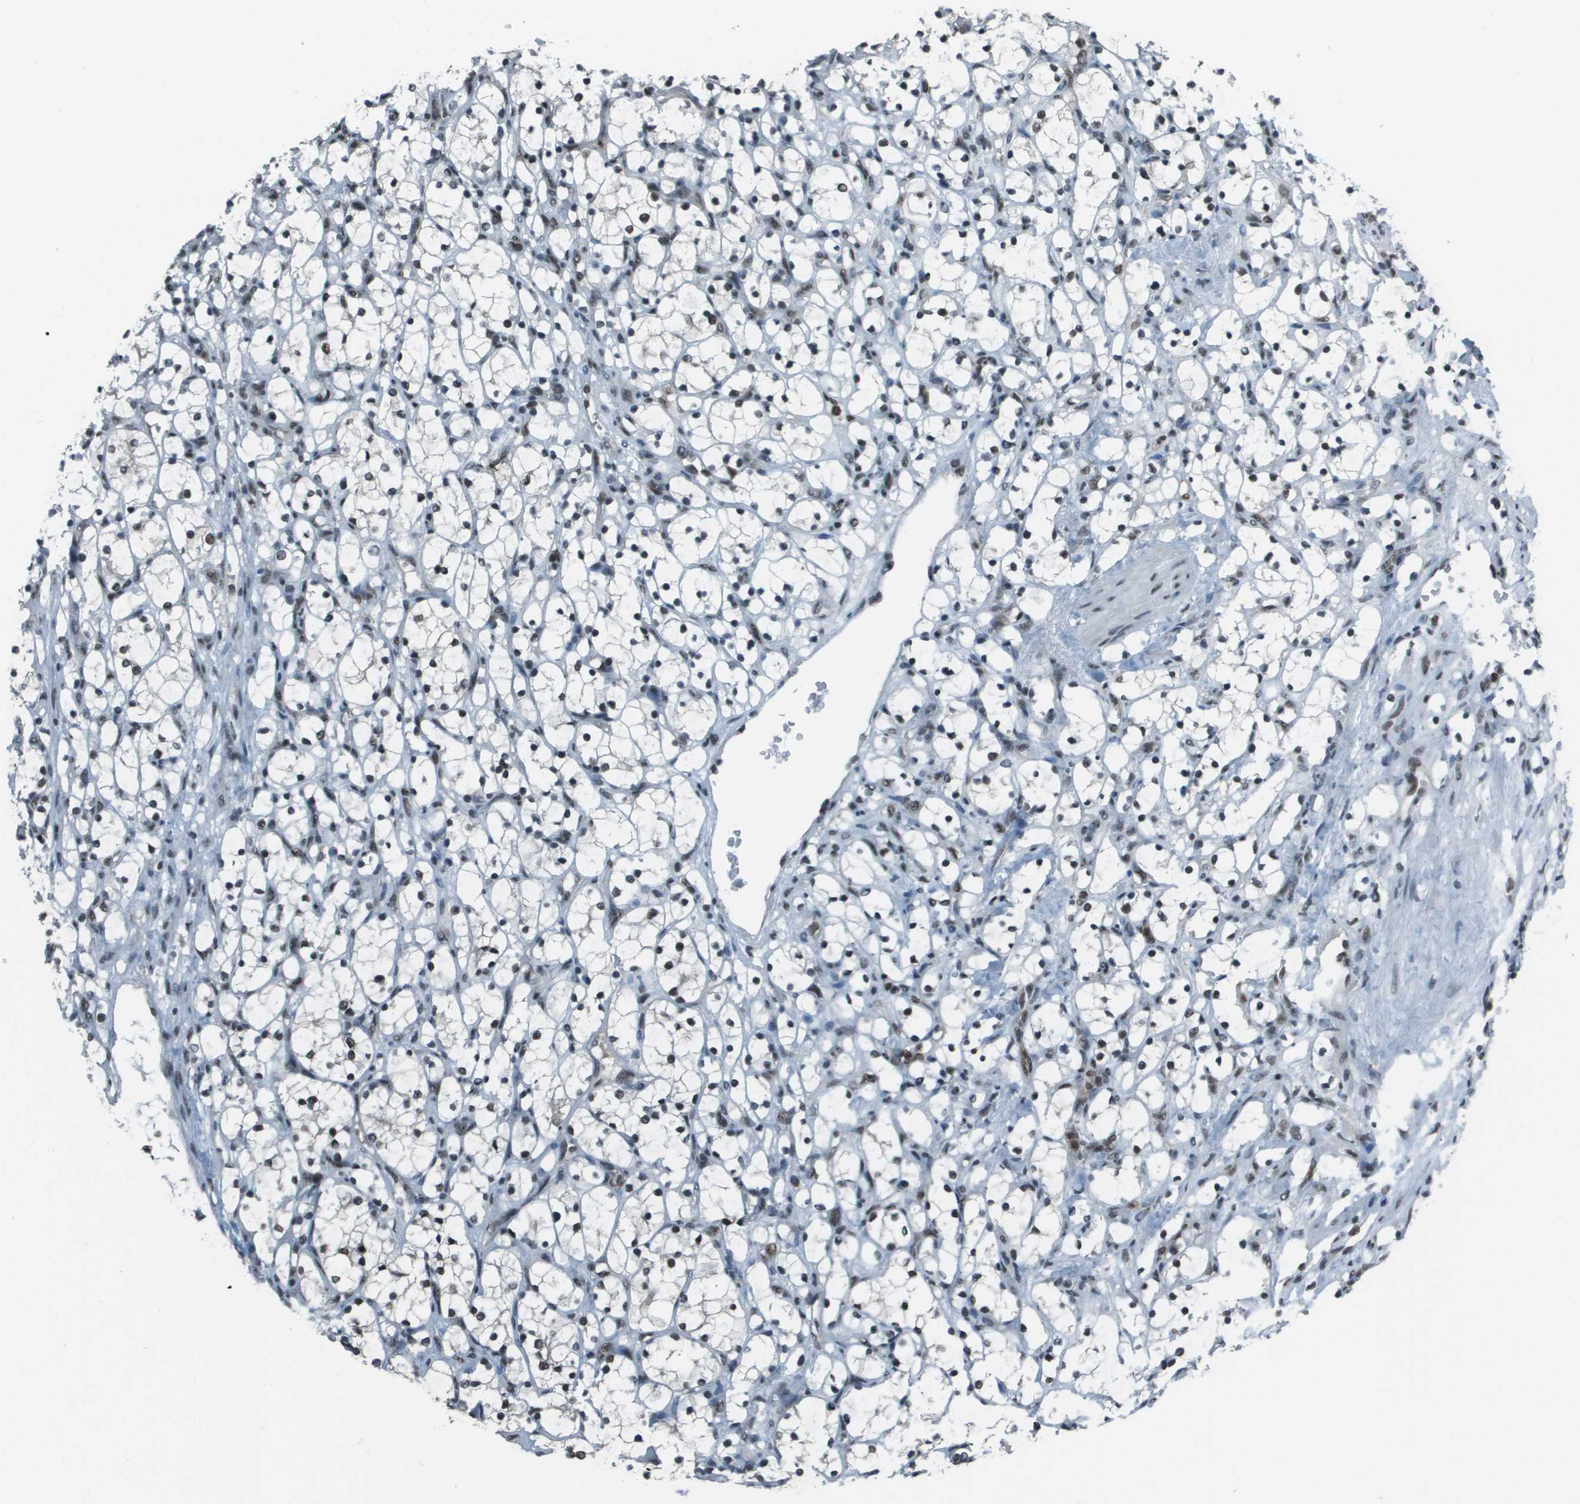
{"staining": {"intensity": "moderate", "quantity": ">75%", "location": "nuclear"}, "tissue": "renal cancer", "cell_type": "Tumor cells", "image_type": "cancer", "snomed": [{"axis": "morphology", "description": "Adenocarcinoma, NOS"}, {"axis": "topography", "description": "Kidney"}], "caption": "This image displays immunohistochemistry (IHC) staining of human renal adenocarcinoma, with medium moderate nuclear staining in approximately >75% of tumor cells.", "gene": "DEPDC1", "patient": {"sex": "female", "age": 69}}